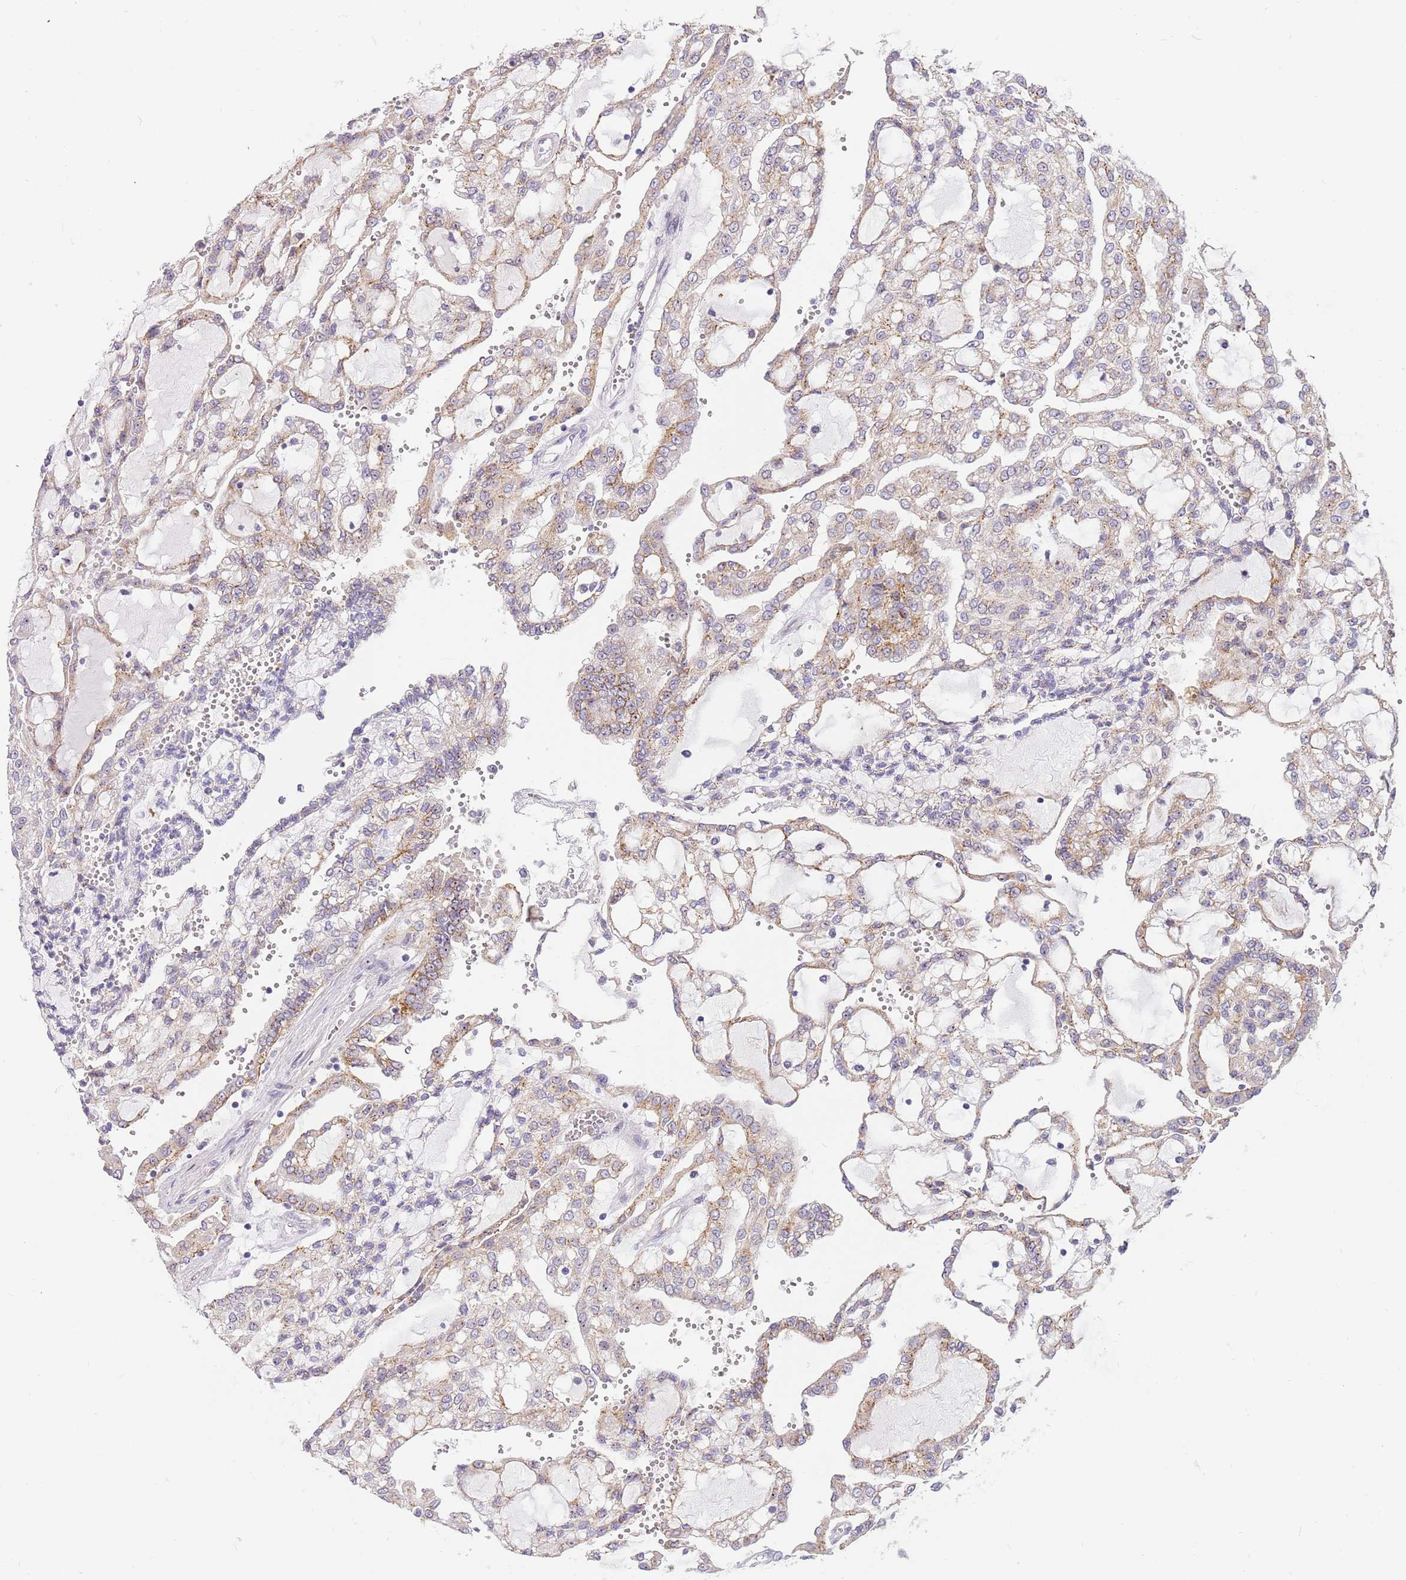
{"staining": {"intensity": "weak", "quantity": ">75%", "location": "cytoplasmic/membranous"}, "tissue": "renal cancer", "cell_type": "Tumor cells", "image_type": "cancer", "snomed": [{"axis": "morphology", "description": "Adenocarcinoma, NOS"}, {"axis": "topography", "description": "Kidney"}], "caption": "High-magnification brightfield microscopy of renal cancer (adenocarcinoma) stained with DAB (3,3'-diaminobenzidine) (brown) and counterstained with hematoxylin (blue). tumor cells exhibit weak cytoplasmic/membranous expression is identified in about>75% of cells. (DAB (3,3'-diaminobenzidine) IHC with brightfield microscopy, high magnification).", "gene": "DNAJA3", "patient": {"sex": "male", "age": 63}}